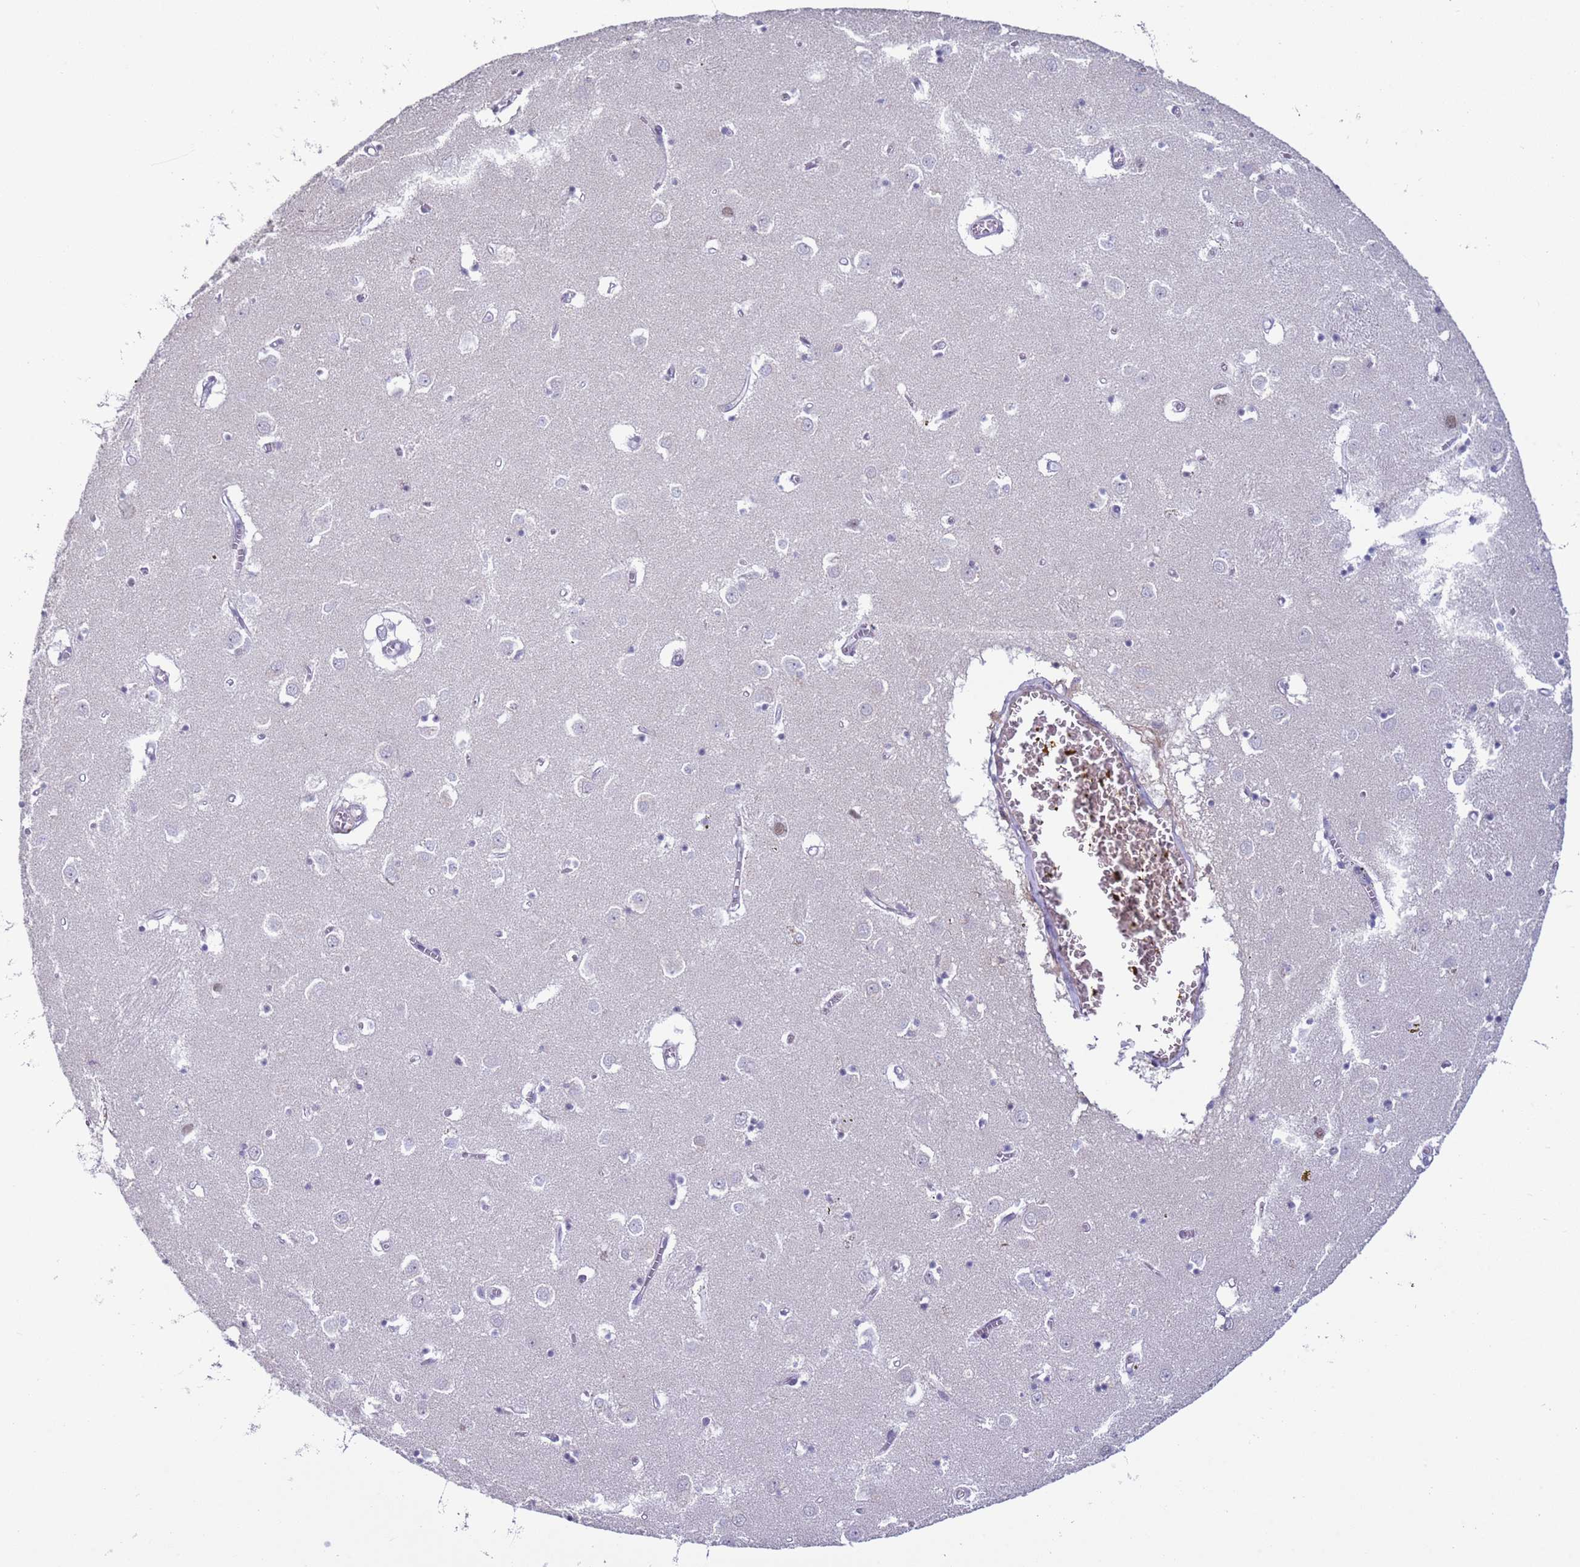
{"staining": {"intensity": "moderate", "quantity": "<25%", "location": "nuclear"}, "tissue": "caudate", "cell_type": "Glial cells", "image_type": "normal", "snomed": [{"axis": "morphology", "description": "Normal tissue, NOS"}, {"axis": "topography", "description": "Lateral ventricle wall"}], "caption": "Immunohistochemistry (IHC) of unremarkable human caudate exhibits low levels of moderate nuclear expression in approximately <25% of glial cells.", "gene": "NPAP1", "patient": {"sex": "male", "age": 70}}